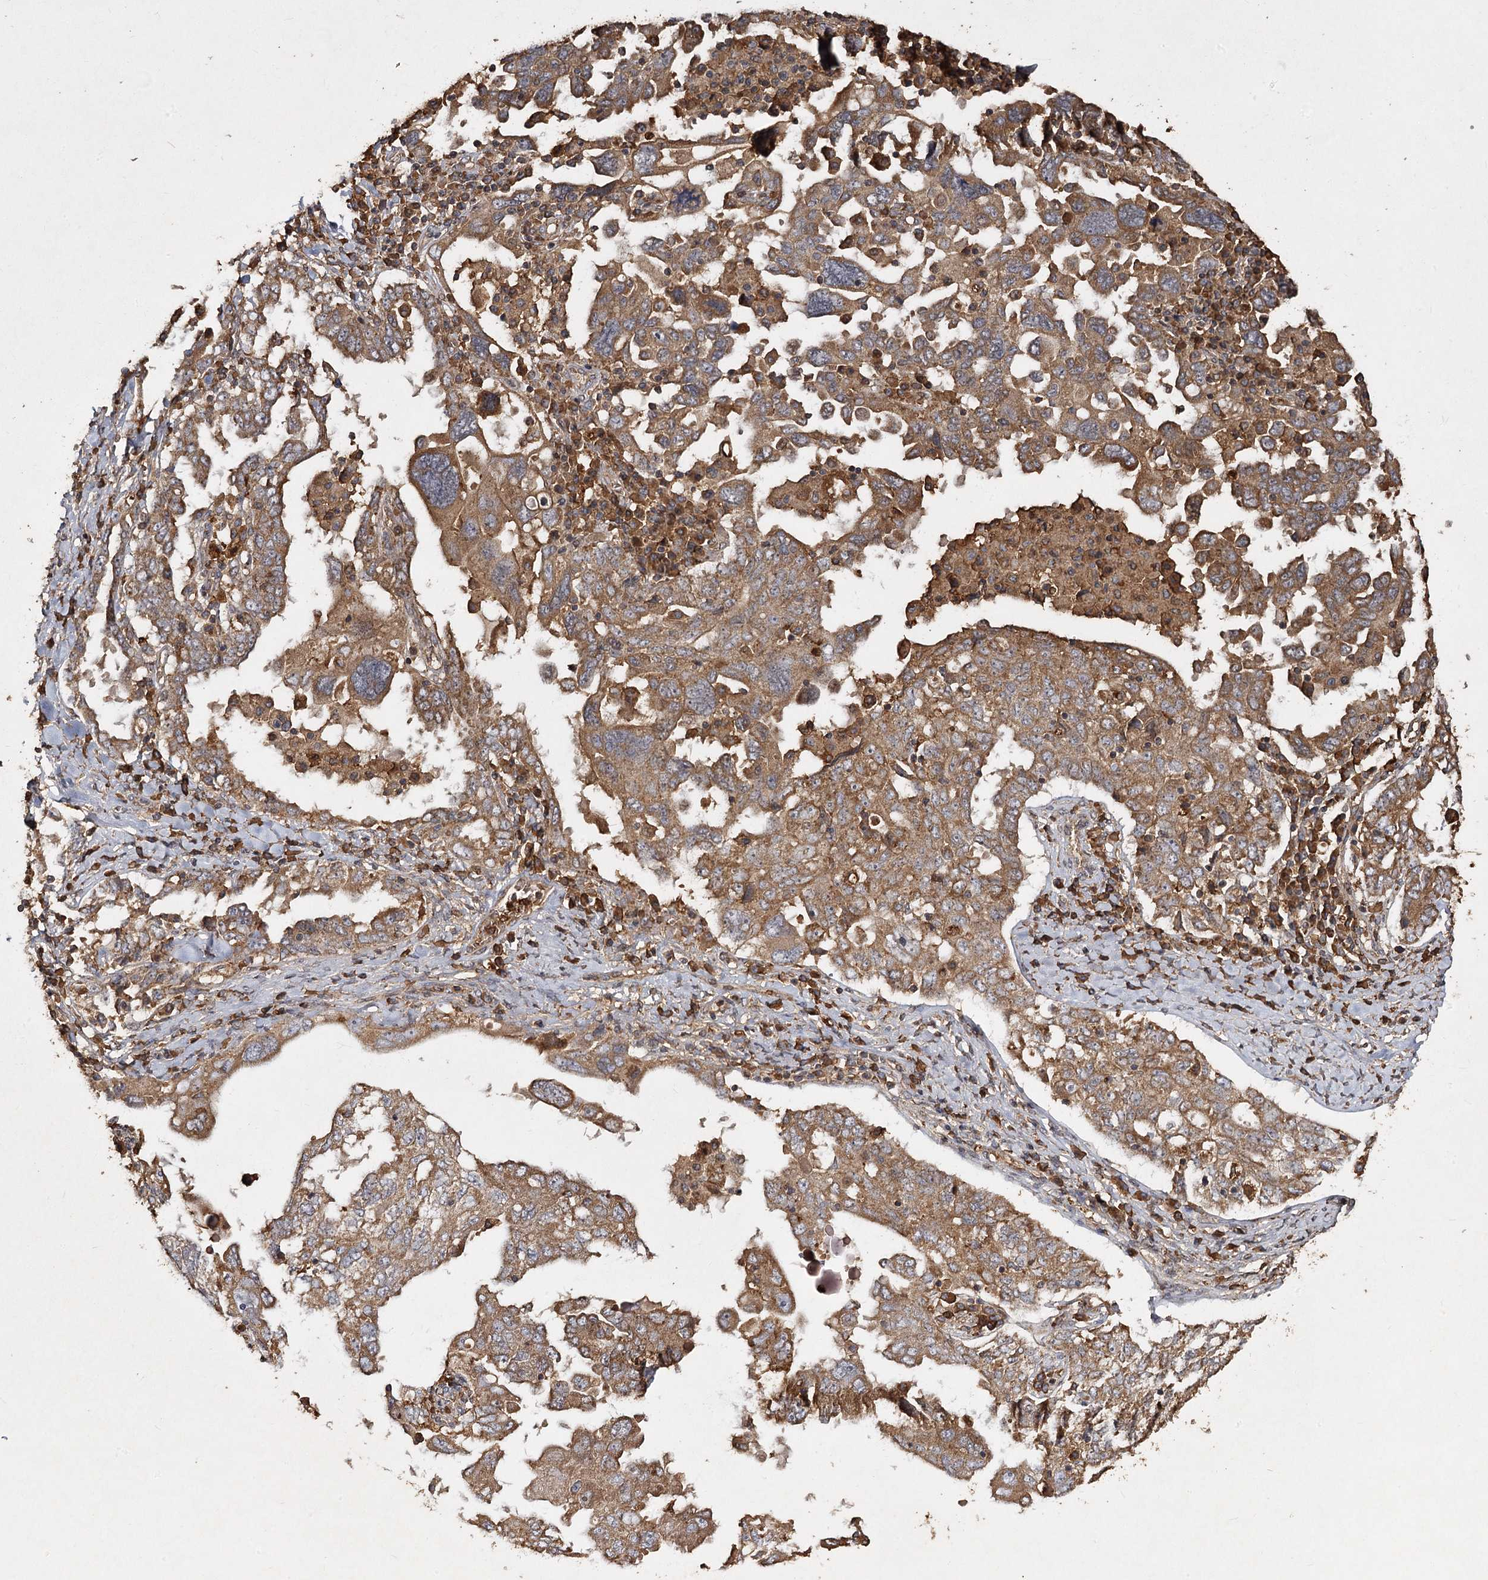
{"staining": {"intensity": "moderate", "quantity": ">75%", "location": "cytoplasmic/membranous"}, "tissue": "ovarian cancer", "cell_type": "Tumor cells", "image_type": "cancer", "snomed": [{"axis": "morphology", "description": "Carcinoma, endometroid"}, {"axis": "topography", "description": "Ovary"}], "caption": "DAB immunohistochemical staining of human ovarian endometroid carcinoma exhibits moderate cytoplasmic/membranous protein staining in about >75% of tumor cells.", "gene": "PIK3C2A", "patient": {"sex": "female", "age": 62}}